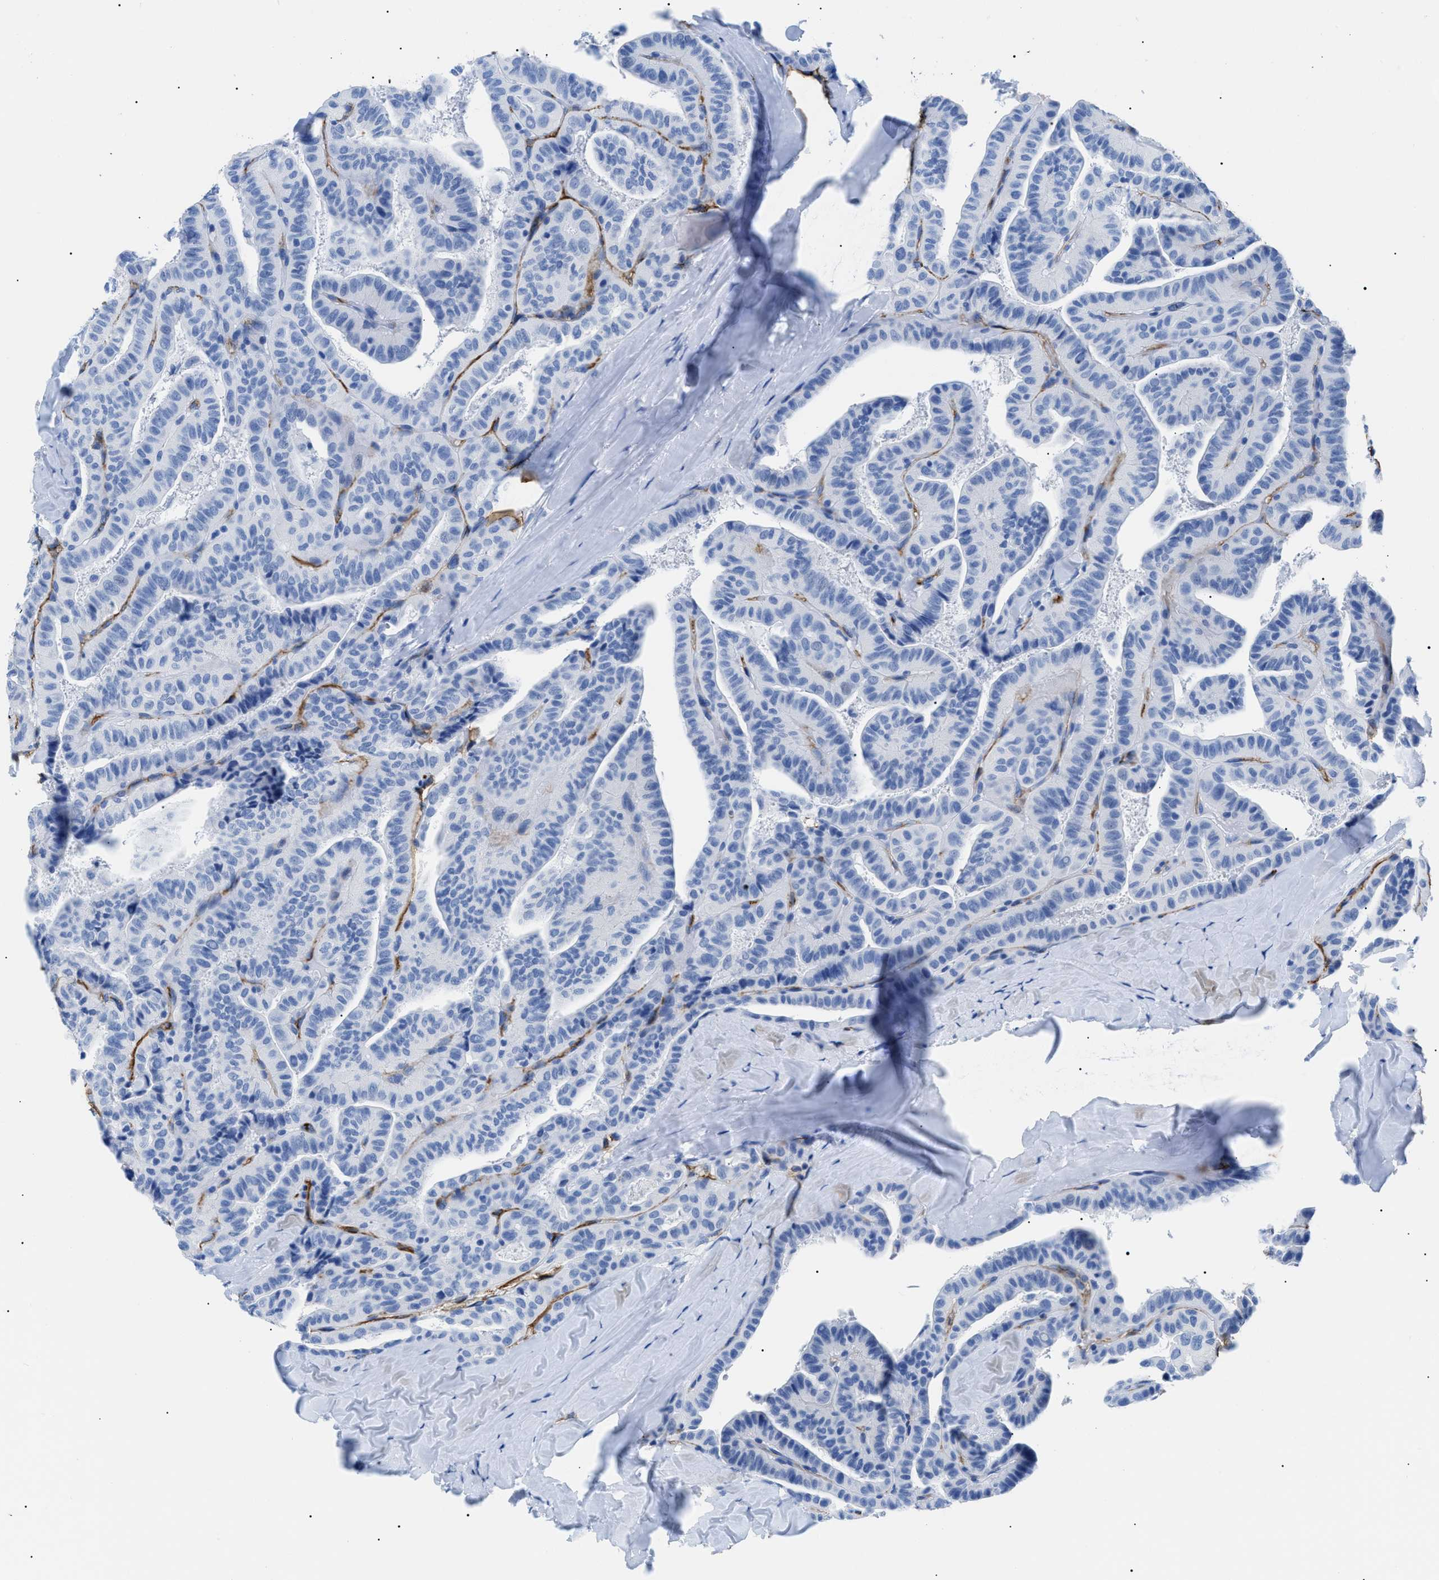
{"staining": {"intensity": "negative", "quantity": "none", "location": "none"}, "tissue": "thyroid cancer", "cell_type": "Tumor cells", "image_type": "cancer", "snomed": [{"axis": "morphology", "description": "Papillary adenocarcinoma, NOS"}, {"axis": "topography", "description": "Thyroid gland"}], "caption": "Histopathology image shows no protein staining in tumor cells of thyroid cancer (papillary adenocarcinoma) tissue.", "gene": "PODXL", "patient": {"sex": "male", "age": 77}}